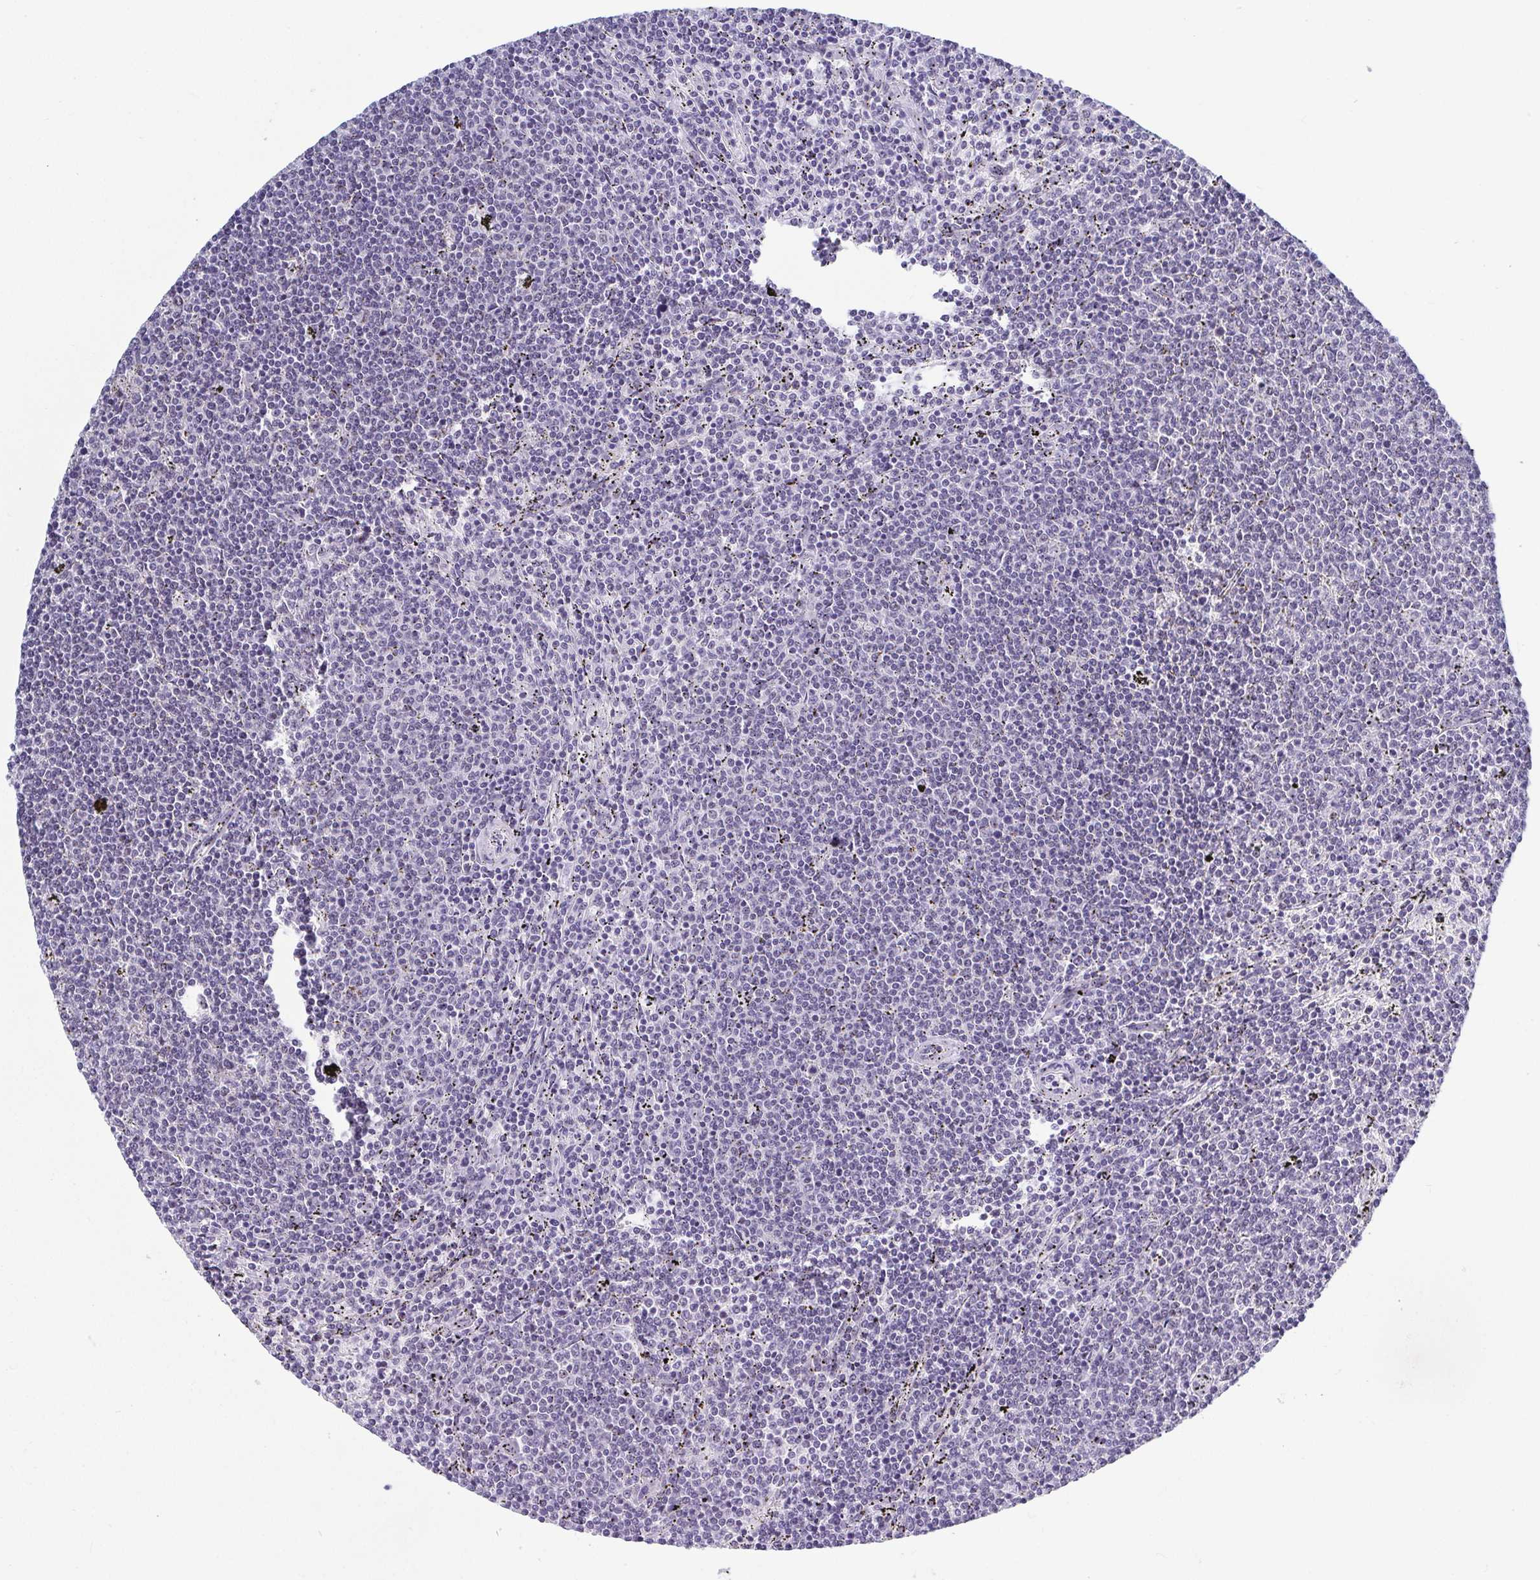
{"staining": {"intensity": "negative", "quantity": "none", "location": "none"}, "tissue": "lymphoma", "cell_type": "Tumor cells", "image_type": "cancer", "snomed": [{"axis": "morphology", "description": "Malignant lymphoma, non-Hodgkin's type, Low grade"}, {"axis": "topography", "description": "Spleen"}], "caption": "Immunohistochemistry (IHC) photomicrograph of human lymphoma stained for a protein (brown), which demonstrates no expression in tumor cells.", "gene": "BZW1", "patient": {"sex": "female", "age": 50}}